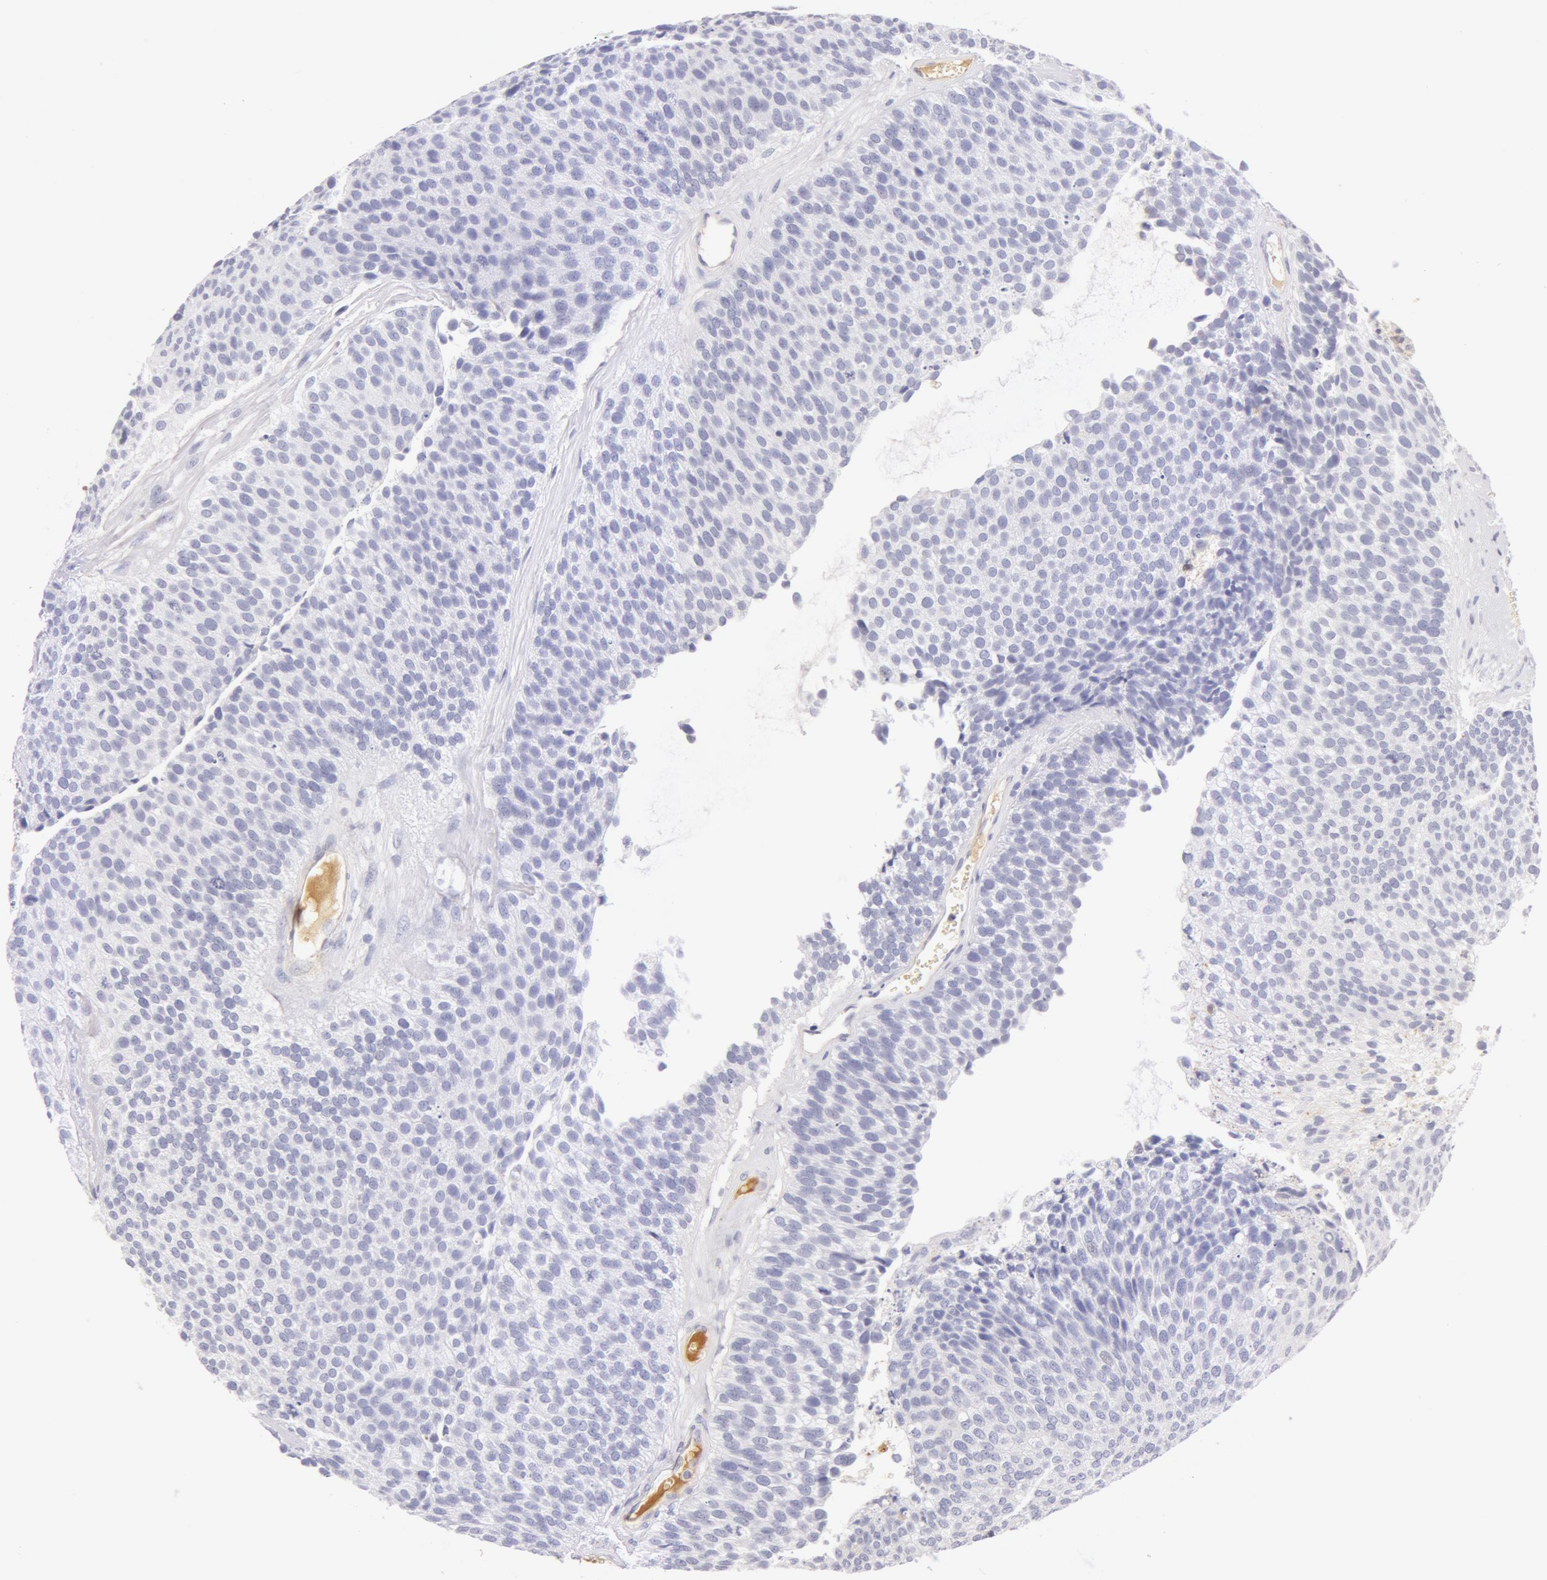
{"staining": {"intensity": "negative", "quantity": "none", "location": "none"}, "tissue": "urothelial cancer", "cell_type": "Tumor cells", "image_type": "cancer", "snomed": [{"axis": "morphology", "description": "Urothelial carcinoma, Low grade"}, {"axis": "topography", "description": "Urinary bladder"}], "caption": "Urothelial cancer stained for a protein using immunohistochemistry shows no positivity tumor cells.", "gene": "AHSG", "patient": {"sex": "male", "age": 84}}